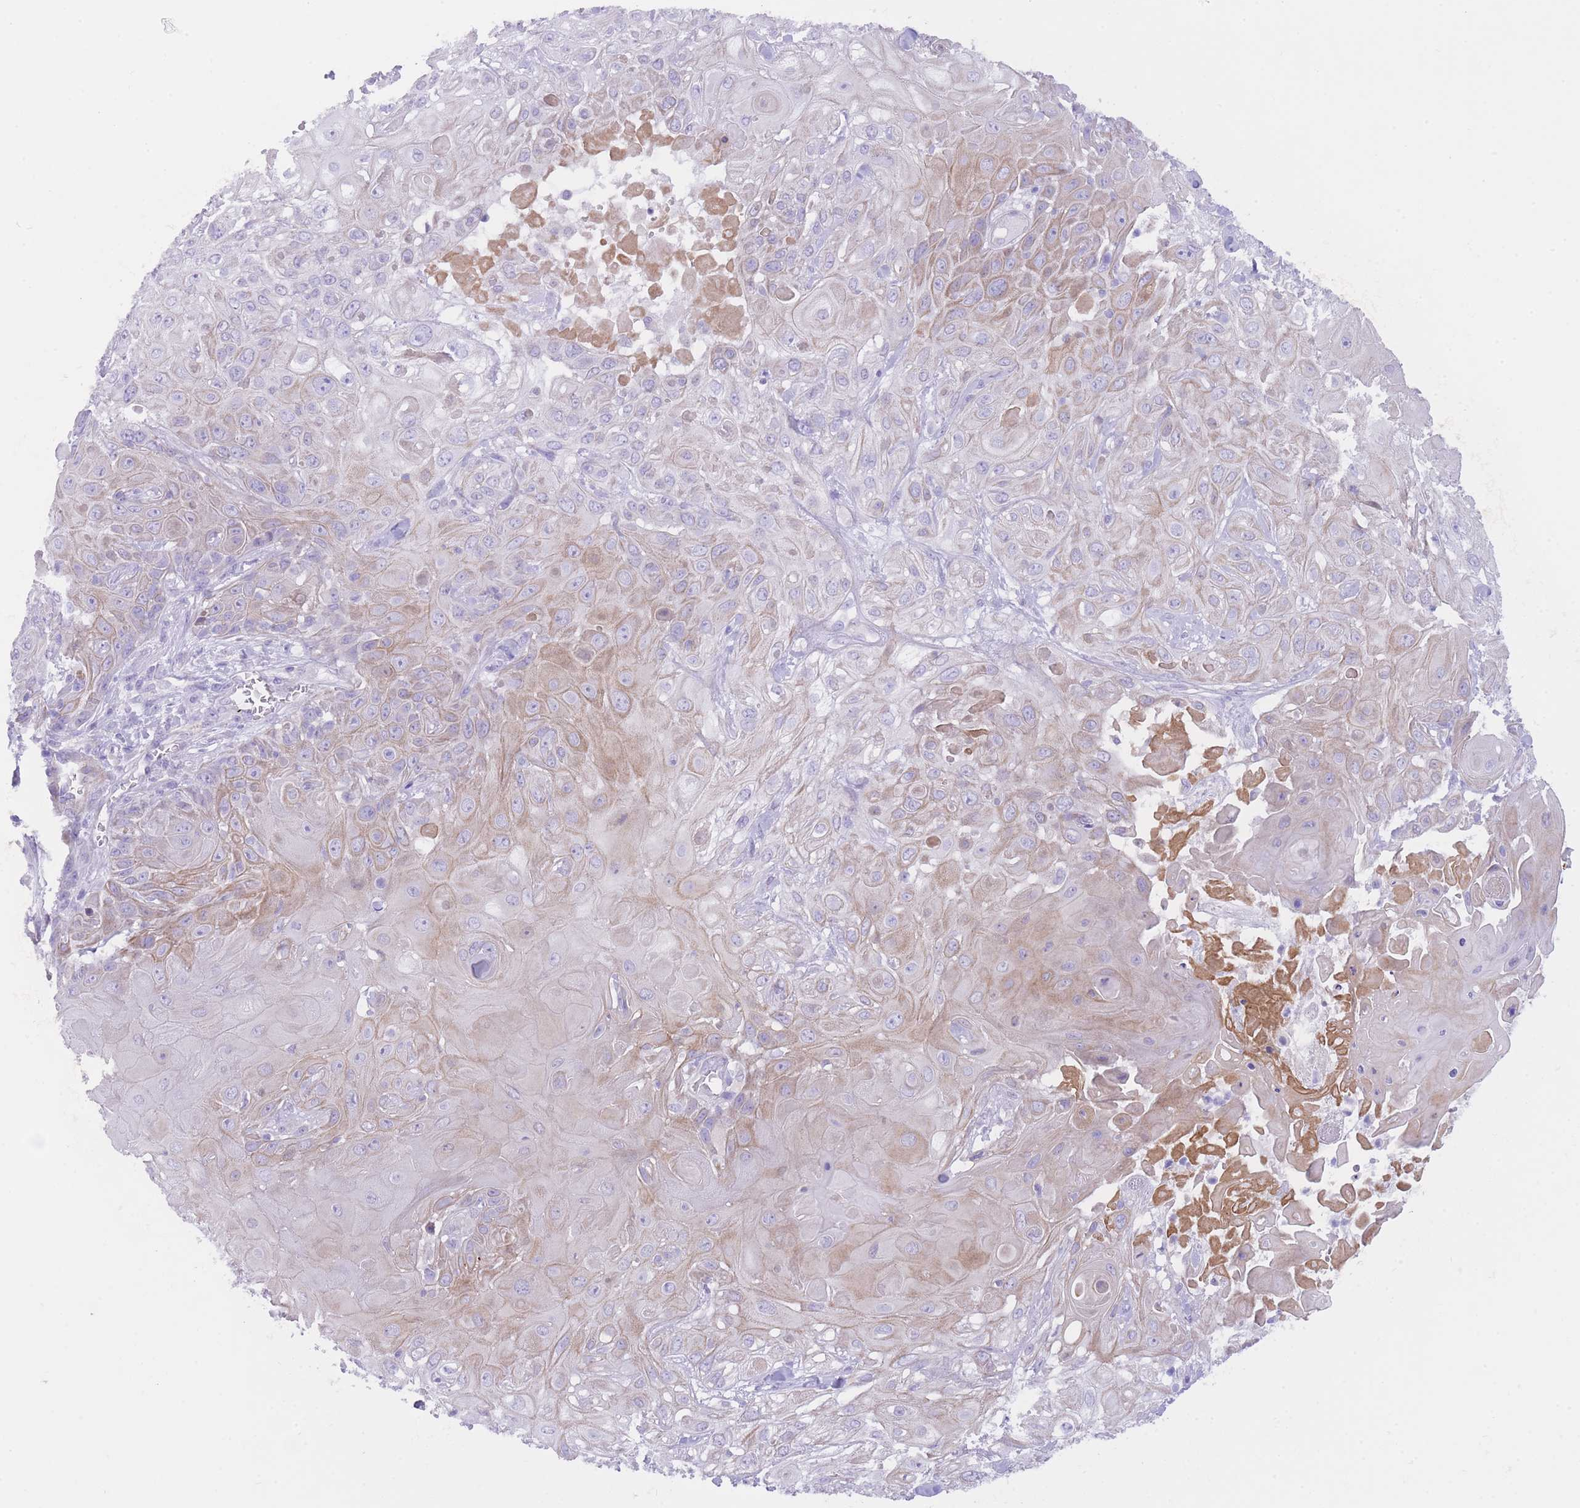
{"staining": {"intensity": "weak", "quantity": "<25%", "location": "cytoplasmic/membranous"}, "tissue": "skin cancer", "cell_type": "Tumor cells", "image_type": "cancer", "snomed": [{"axis": "morphology", "description": "Normal tissue, NOS"}, {"axis": "morphology", "description": "Squamous cell carcinoma, NOS"}, {"axis": "topography", "description": "Skin"}, {"axis": "topography", "description": "Cartilage tissue"}], "caption": "An image of human skin cancer (squamous cell carcinoma) is negative for staining in tumor cells. The staining was performed using DAB (3,3'-diaminobenzidine) to visualize the protein expression in brown, while the nuclei were stained in blue with hematoxylin (Magnification: 20x).", "gene": "QTRT1", "patient": {"sex": "female", "age": 79}}